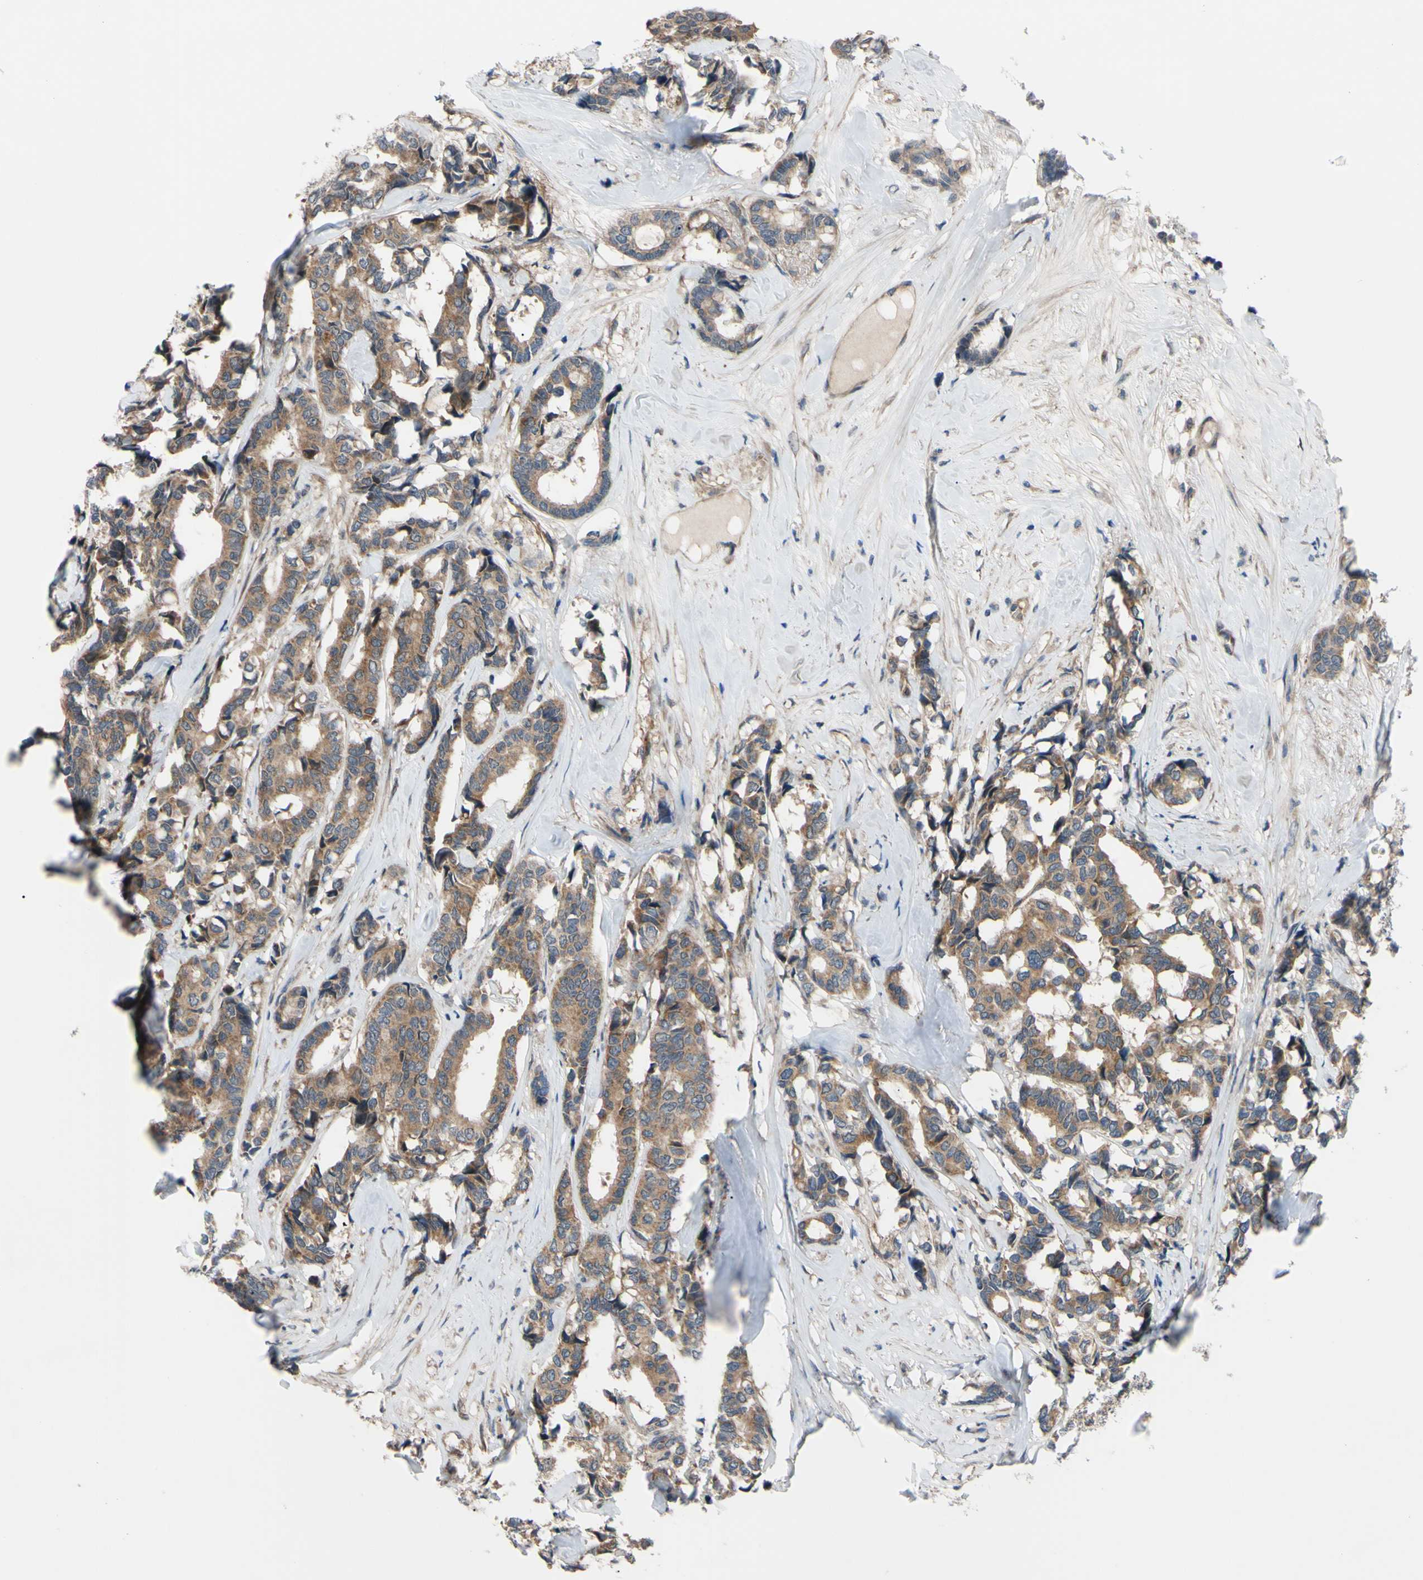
{"staining": {"intensity": "moderate", "quantity": ">75%", "location": "cytoplasmic/membranous"}, "tissue": "breast cancer", "cell_type": "Tumor cells", "image_type": "cancer", "snomed": [{"axis": "morphology", "description": "Duct carcinoma"}, {"axis": "topography", "description": "Breast"}], "caption": "Immunohistochemical staining of breast cancer demonstrates medium levels of moderate cytoplasmic/membranous expression in approximately >75% of tumor cells. (DAB (3,3'-diaminobenzidine) IHC, brown staining for protein, blue staining for nuclei).", "gene": "SVIL", "patient": {"sex": "female", "age": 87}}